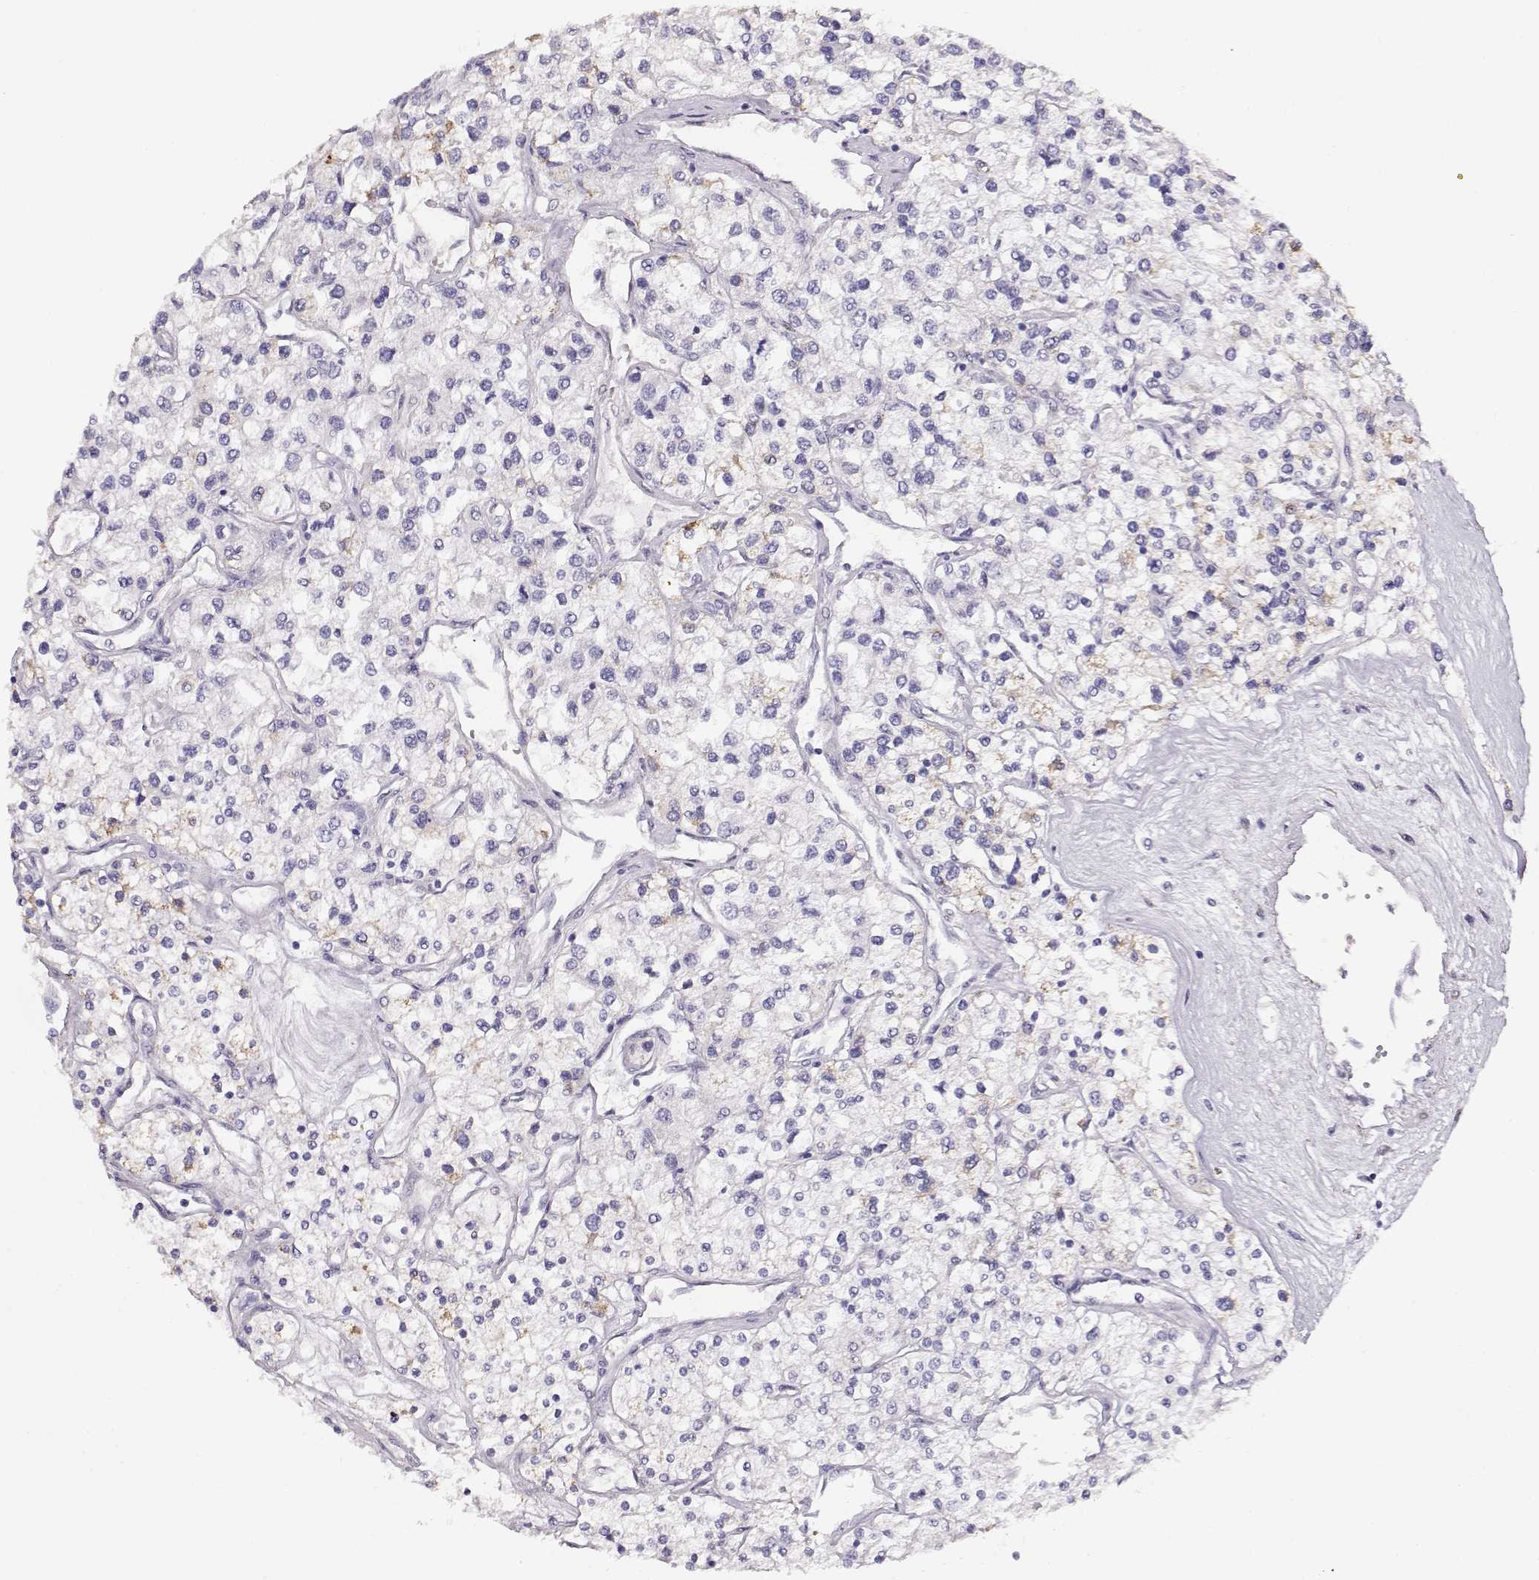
{"staining": {"intensity": "negative", "quantity": "none", "location": "none"}, "tissue": "renal cancer", "cell_type": "Tumor cells", "image_type": "cancer", "snomed": [{"axis": "morphology", "description": "Adenocarcinoma, NOS"}, {"axis": "topography", "description": "Kidney"}], "caption": "Immunohistochemistry of adenocarcinoma (renal) displays no staining in tumor cells.", "gene": "RBM44", "patient": {"sex": "male", "age": 80}}